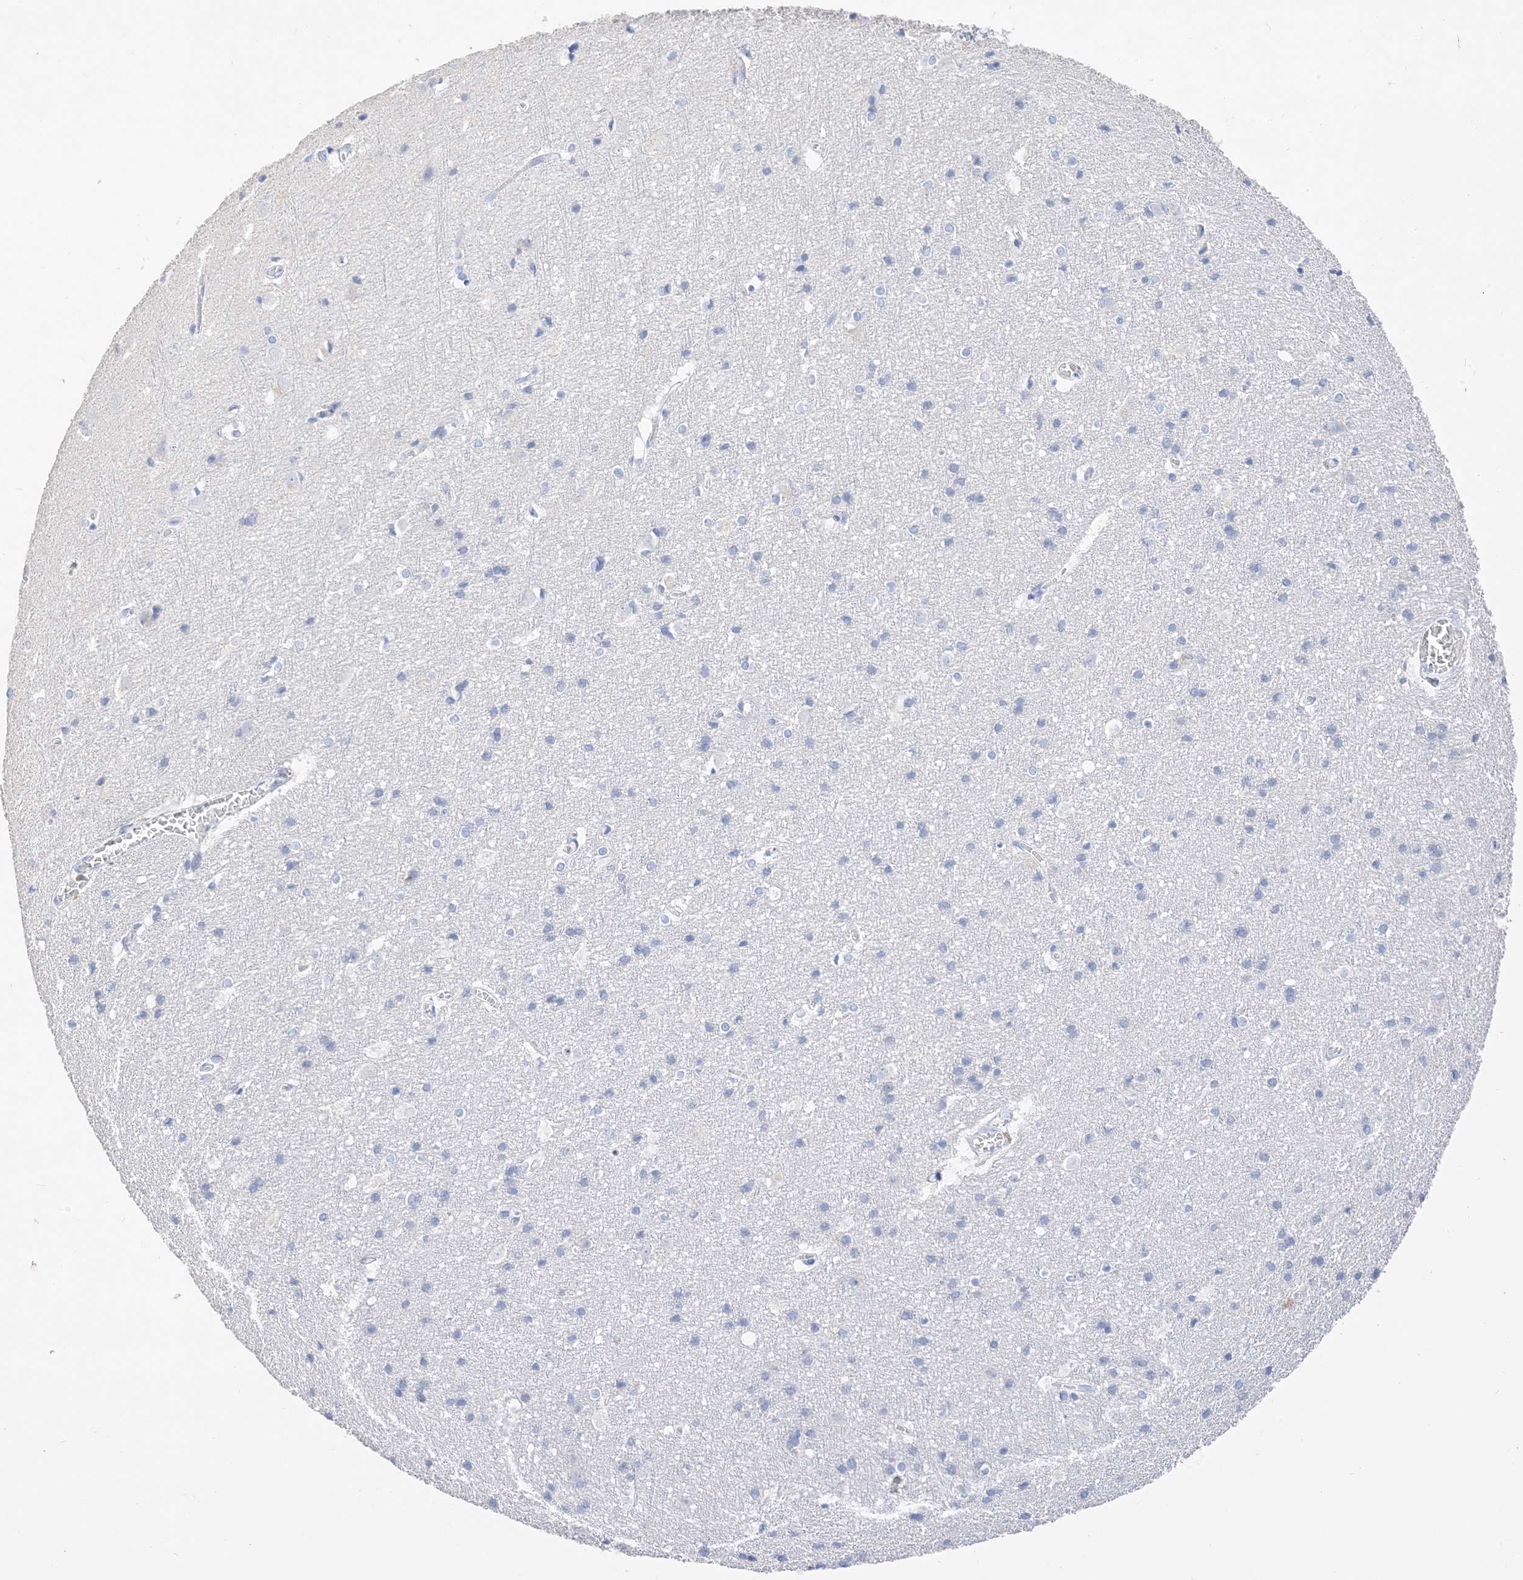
{"staining": {"intensity": "negative", "quantity": "none", "location": "none"}, "tissue": "cerebral cortex", "cell_type": "Endothelial cells", "image_type": "normal", "snomed": [{"axis": "morphology", "description": "Normal tissue, NOS"}, {"axis": "topography", "description": "Cerebral cortex"}], "caption": "Immunohistochemical staining of benign human cerebral cortex demonstrates no significant expression in endothelial cells. (DAB IHC, high magnification).", "gene": "MUC17", "patient": {"sex": "male", "age": 54}}